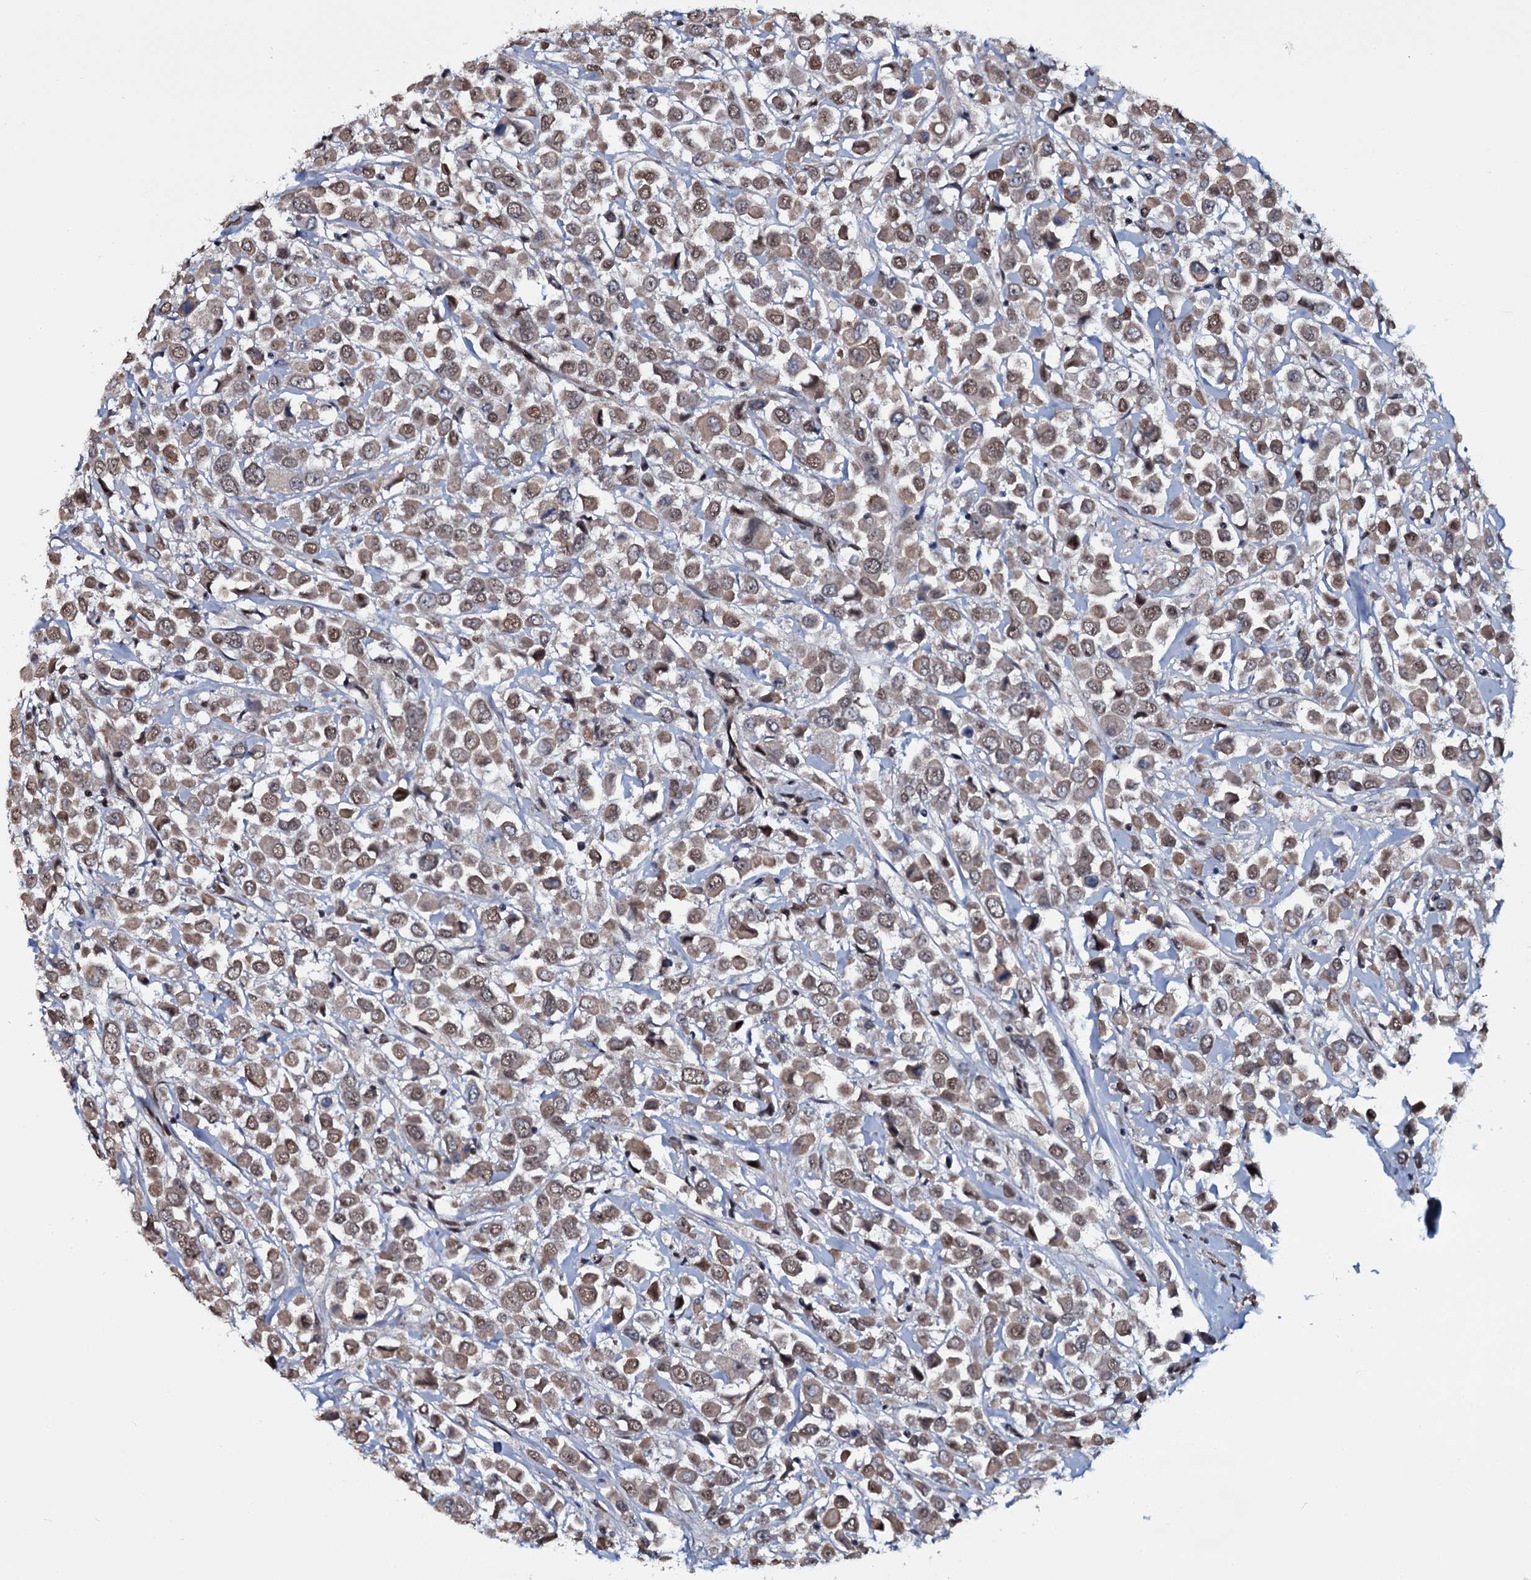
{"staining": {"intensity": "moderate", "quantity": "25%-75%", "location": "nuclear"}, "tissue": "breast cancer", "cell_type": "Tumor cells", "image_type": "cancer", "snomed": [{"axis": "morphology", "description": "Duct carcinoma"}, {"axis": "topography", "description": "Breast"}], "caption": "A micrograph of breast cancer stained for a protein demonstrates moderate nuclear brown staining in tumor cells. (DAB (3,3'-diaminobenzidine) = brown stain, brightfield microscopy at high magnification).", "gene": "SH2D4B", "patient": {"sex": "female", "age": 61}}